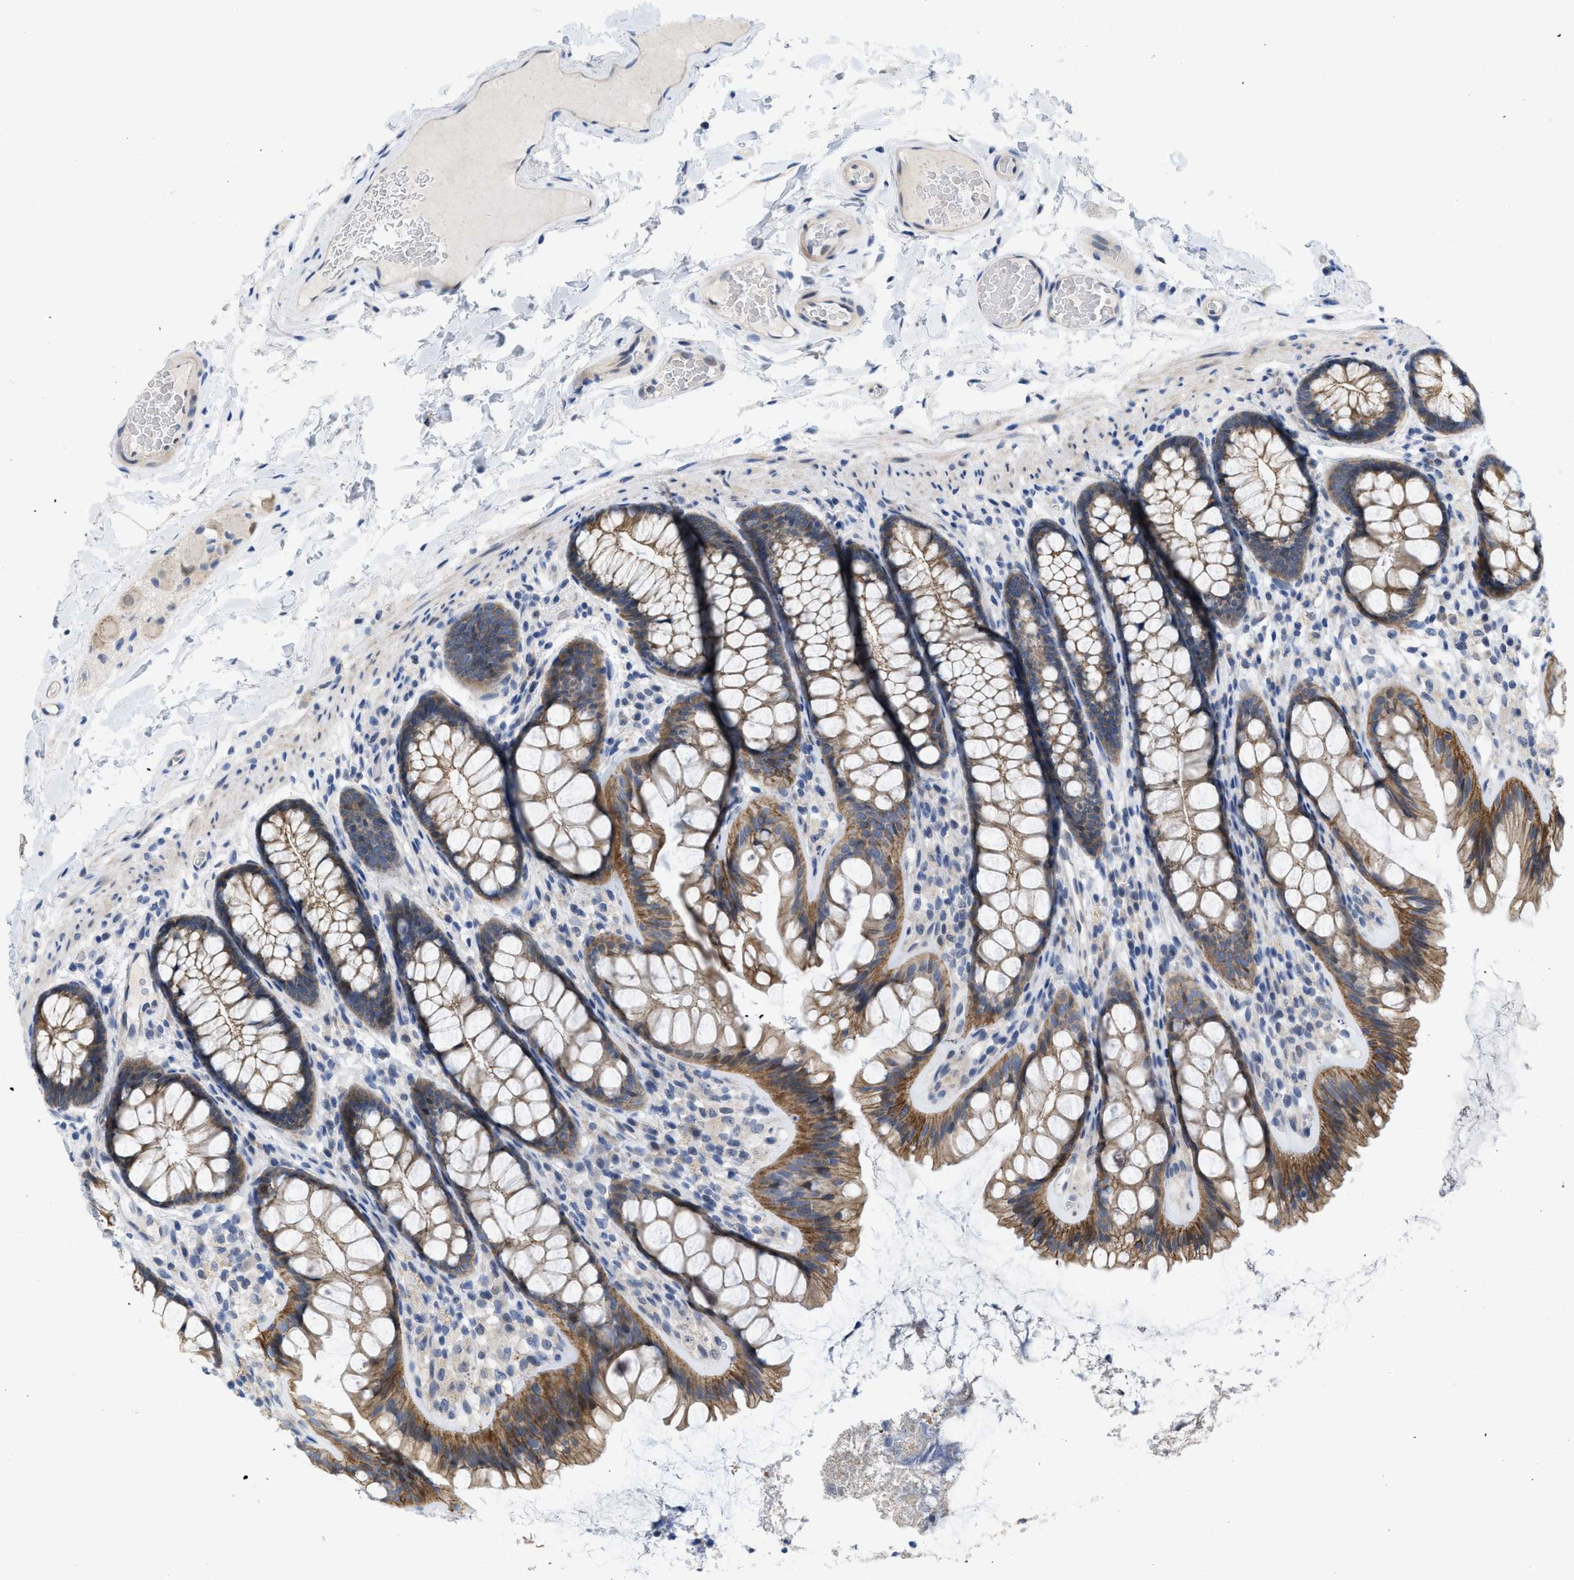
{"staining": {"intensity": "weak", "quantity": "25%-75%", "location": "cytoplasmic/membranous"}, "tissue": "colon", "cell_type": "Endothelial cells", "image_type": "normal", "snomed": [{"axis": "morphology", "description": "Normal tissue, NOS"}, {"axis": "topography", "description": "Colon"}], "caption": "Immunohistochemical staining of unremarkable human colon reveals 25%-75% levels of weak cytoplasmic/membranous protein staining in about 25%-75% of endothelial cells.", "gene": "CDPF1", "patient": {"sex": "female", "age": 56}}